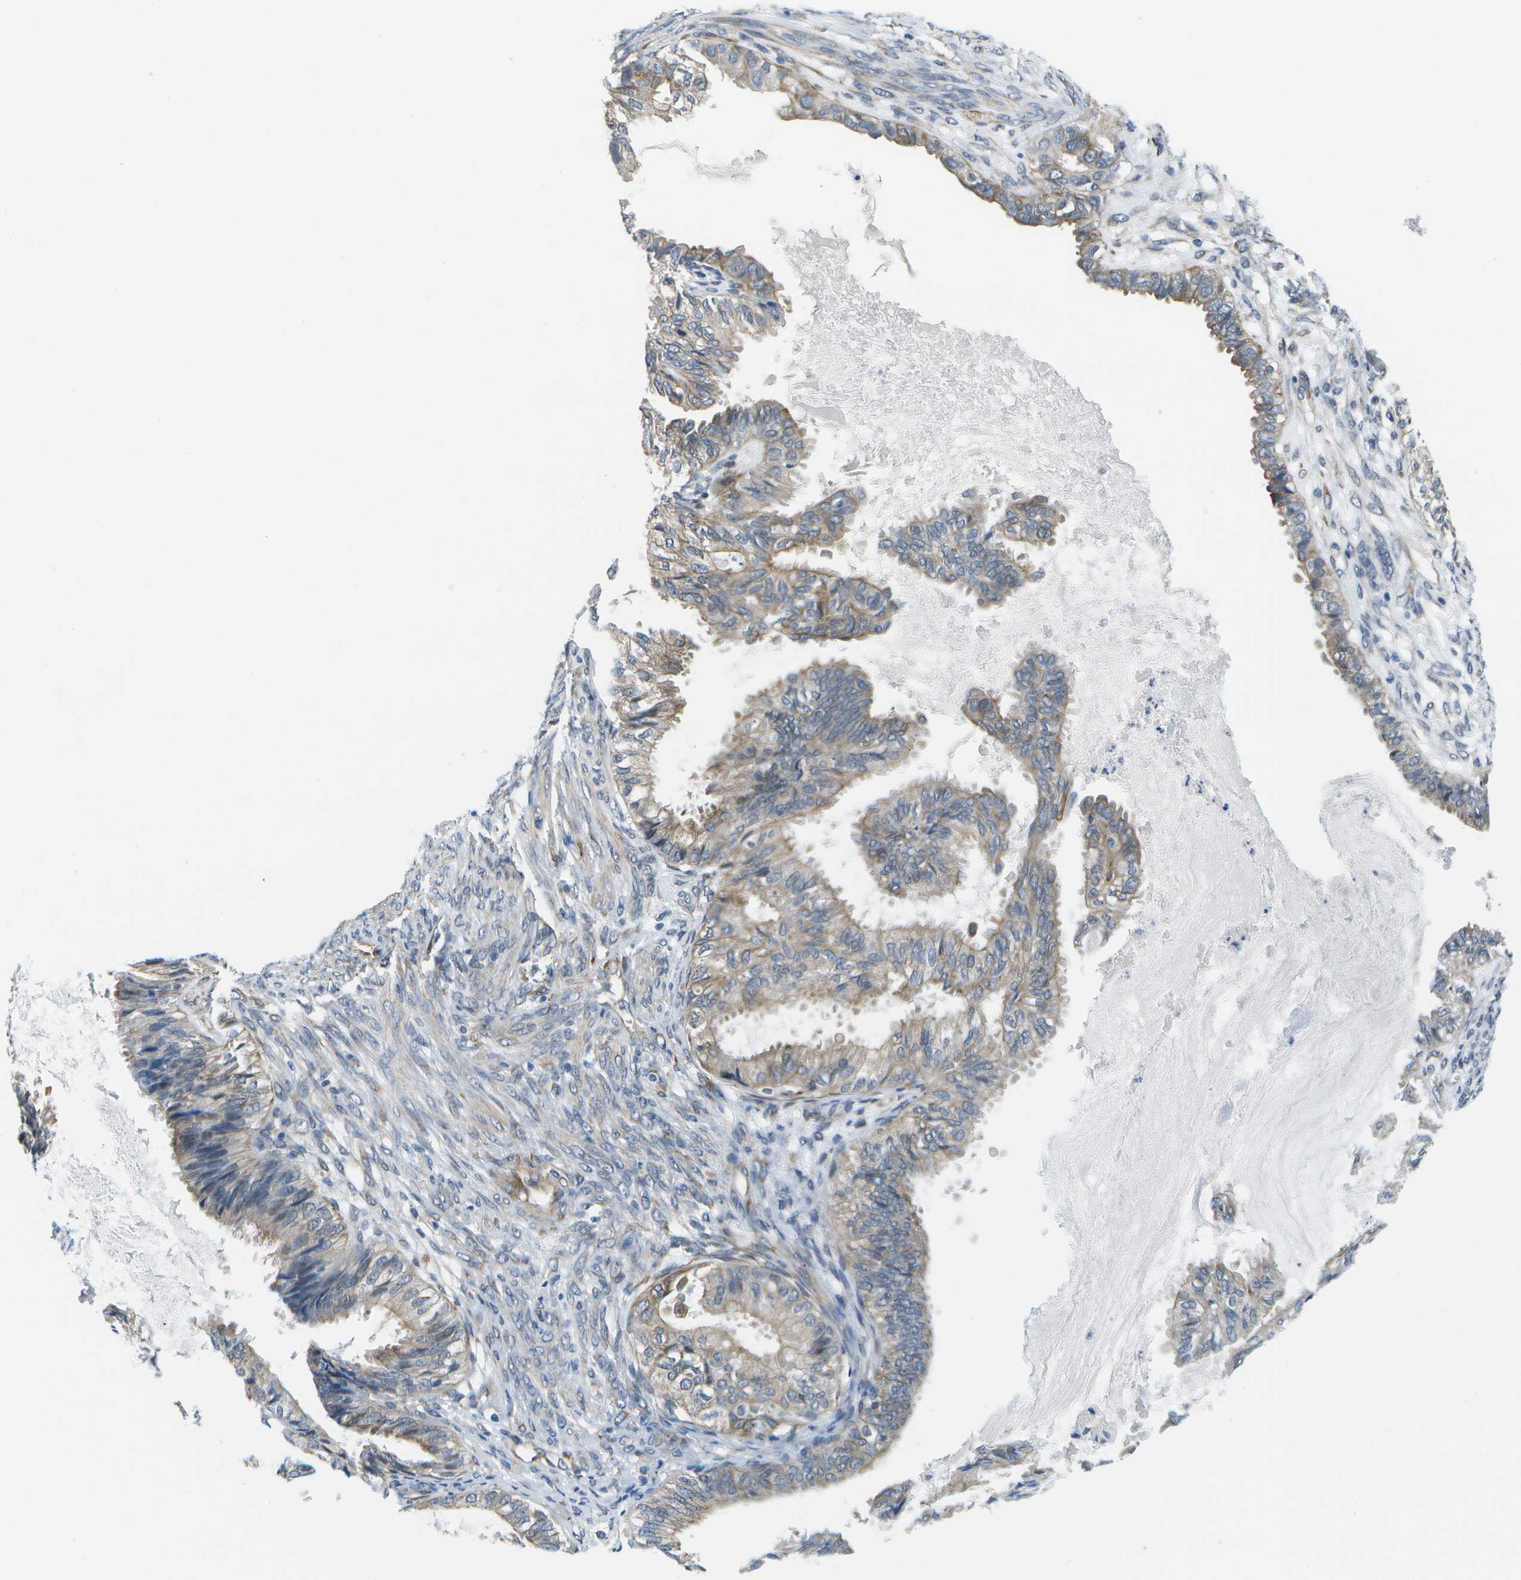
{"staining": {"intensity": "weak", "quantity": "<25%", "location": "cytoplasmic/membranous"}, "tissue": "cervical cancer", "cell_type": "Tumor cells", "image_type": "cancer", "snomed": [{"axis": "morphology", "description": "Normal tissue, NOS"}, {"axis": "morphology", "description": "Adenocarcinoma, NOS"}, {"axis": "topography", "description": "Cervix"}, {"axis": "topography", "description": "Endometrium"}], "caption": "Micrograph shows no protein expression in tumor cells of cervical adenocarcinoma tissue.", "gene": "P3H1", "patient": {"sex": "female", "age": 86}}